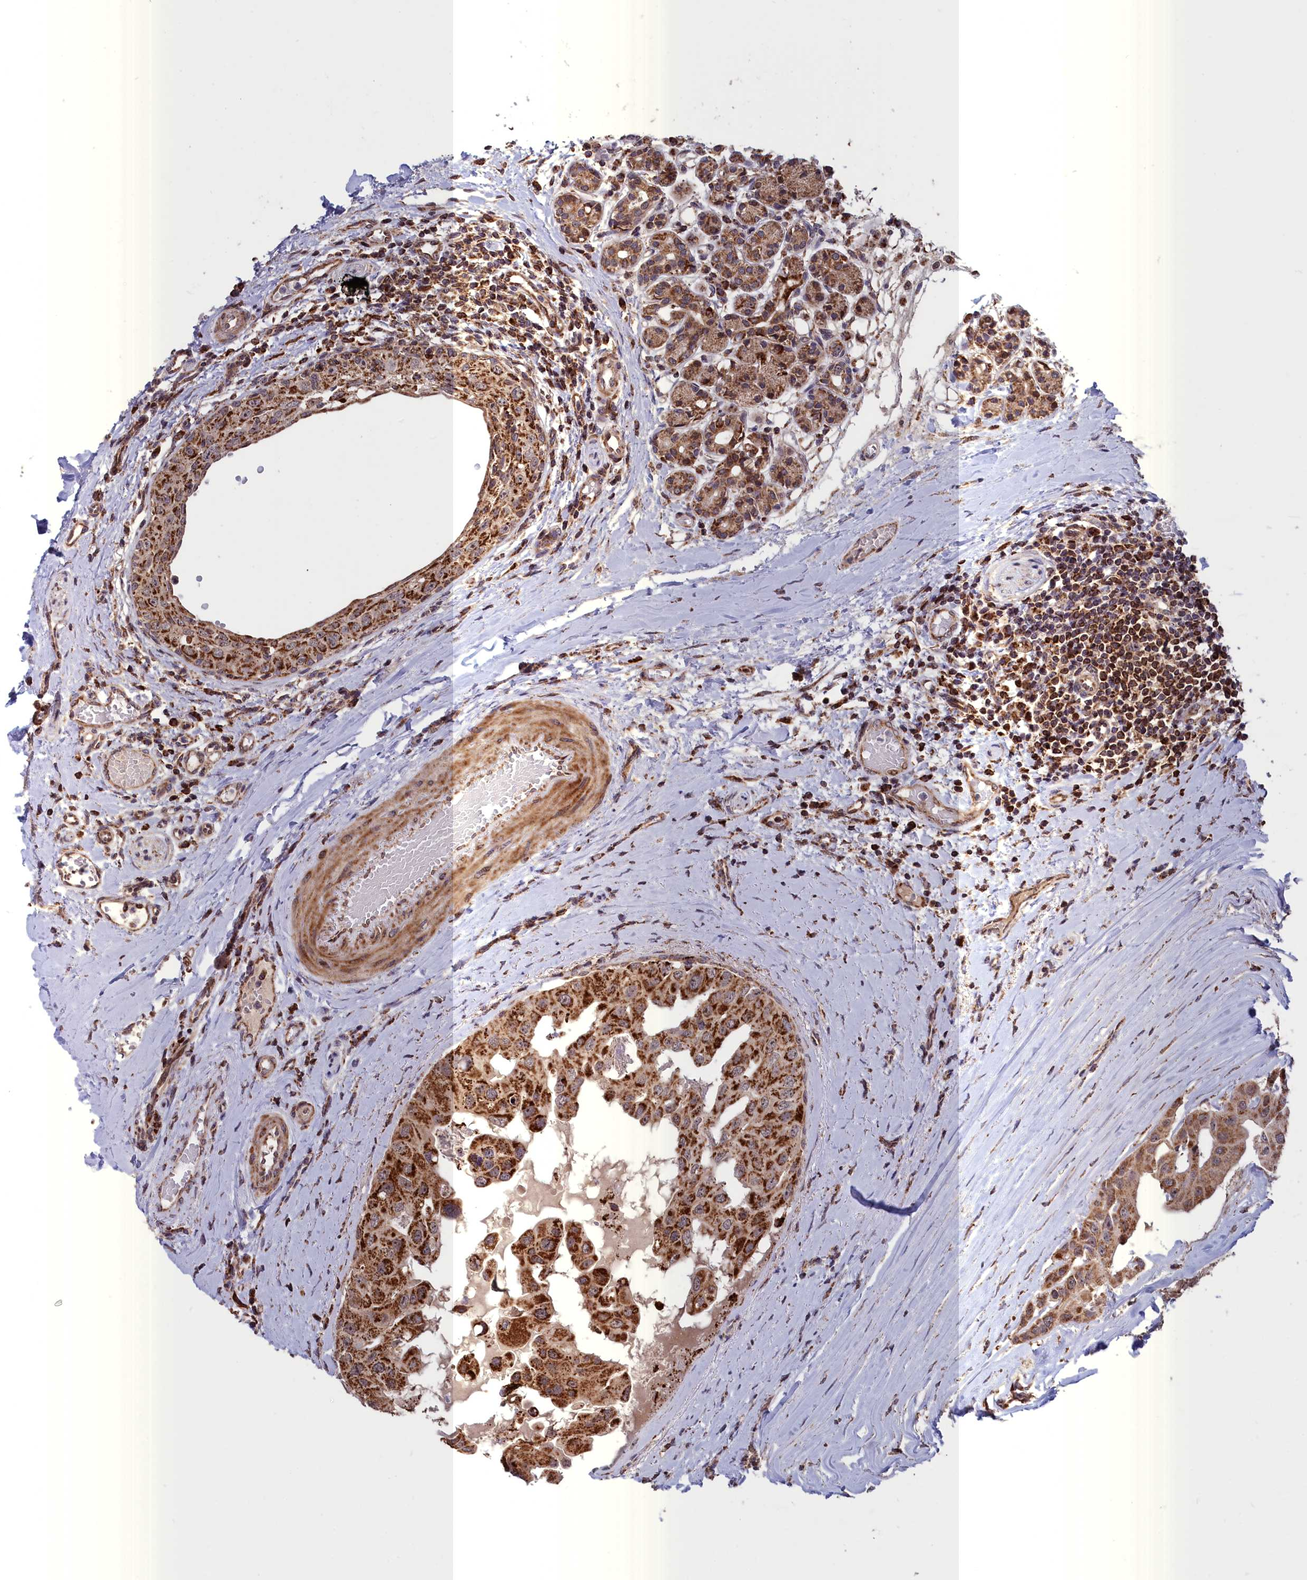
{"staining": {"intensity": "strong", "quantity": ">75%", "location": "cytoplasmic/membranous"}, "tissue": "head and neck cancer", "cell_type": "Tumor cells", "image_type": "cancer", "snomed": [{"axis": "morphology", "description": "Adenocarcinoma, NOS"}, {"axis": "morphology", "description": "Adenocarcinoma, metastatic, NOS"}, {"axis": "topography", "description": "Head-Neck"}], "caption": "An IHC image of neoplastic tissue is shown. Protein staining in brown labels strong cytoplasmic/membranous positivity in head and neck cancer within tumor cells. Using DAB (3,3'-diaminobenzidine) (brown) and hematoxylin (blue) stains, captured at high magnification using brightfield microscopy.", "gene": "TIMM44", "patient": {"sex": "male", "age": 75}}